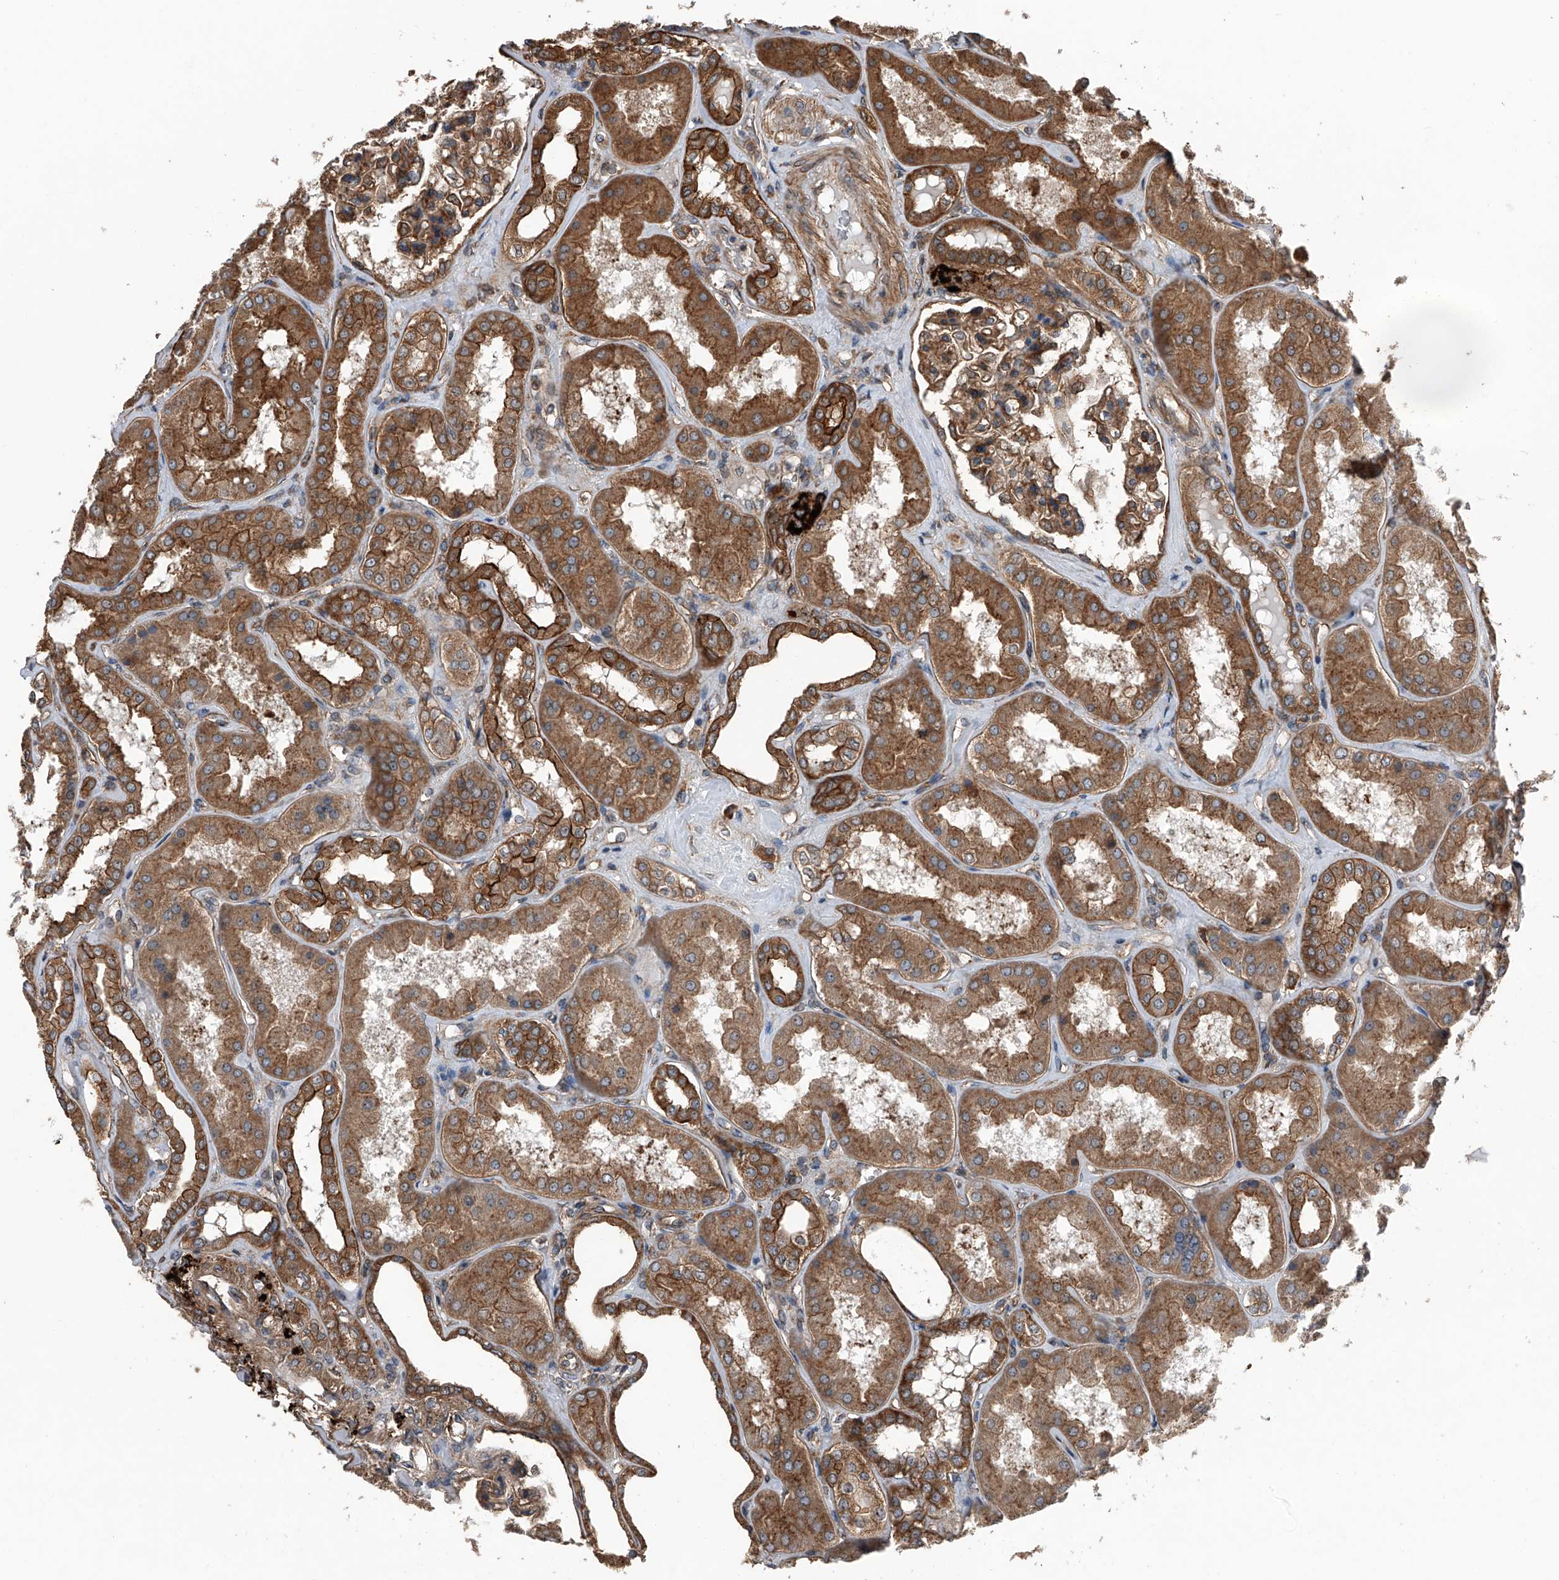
{"staining": {"intensity": "moderate", "quantity": ">75%", "location": "cytoplasmic/membranous"}, "tissue": "kidney", "cell_type": "Cells in glomeruli", "image_type": "normal", "snomed": [{"axis": "morphology", "description": "Normal tissue, NOS"}, {"axis": "topography", "description": "Kidney"}], "caption": "Immunohistochemical staining of unremarkable kidney reveals >75% levels of moderate cytoplasmic/membranous protein expression in approximately >75% of cells in glomeruli.", "gene": "KCNJ2", "patient": {"sex": "female", "age": 56}}